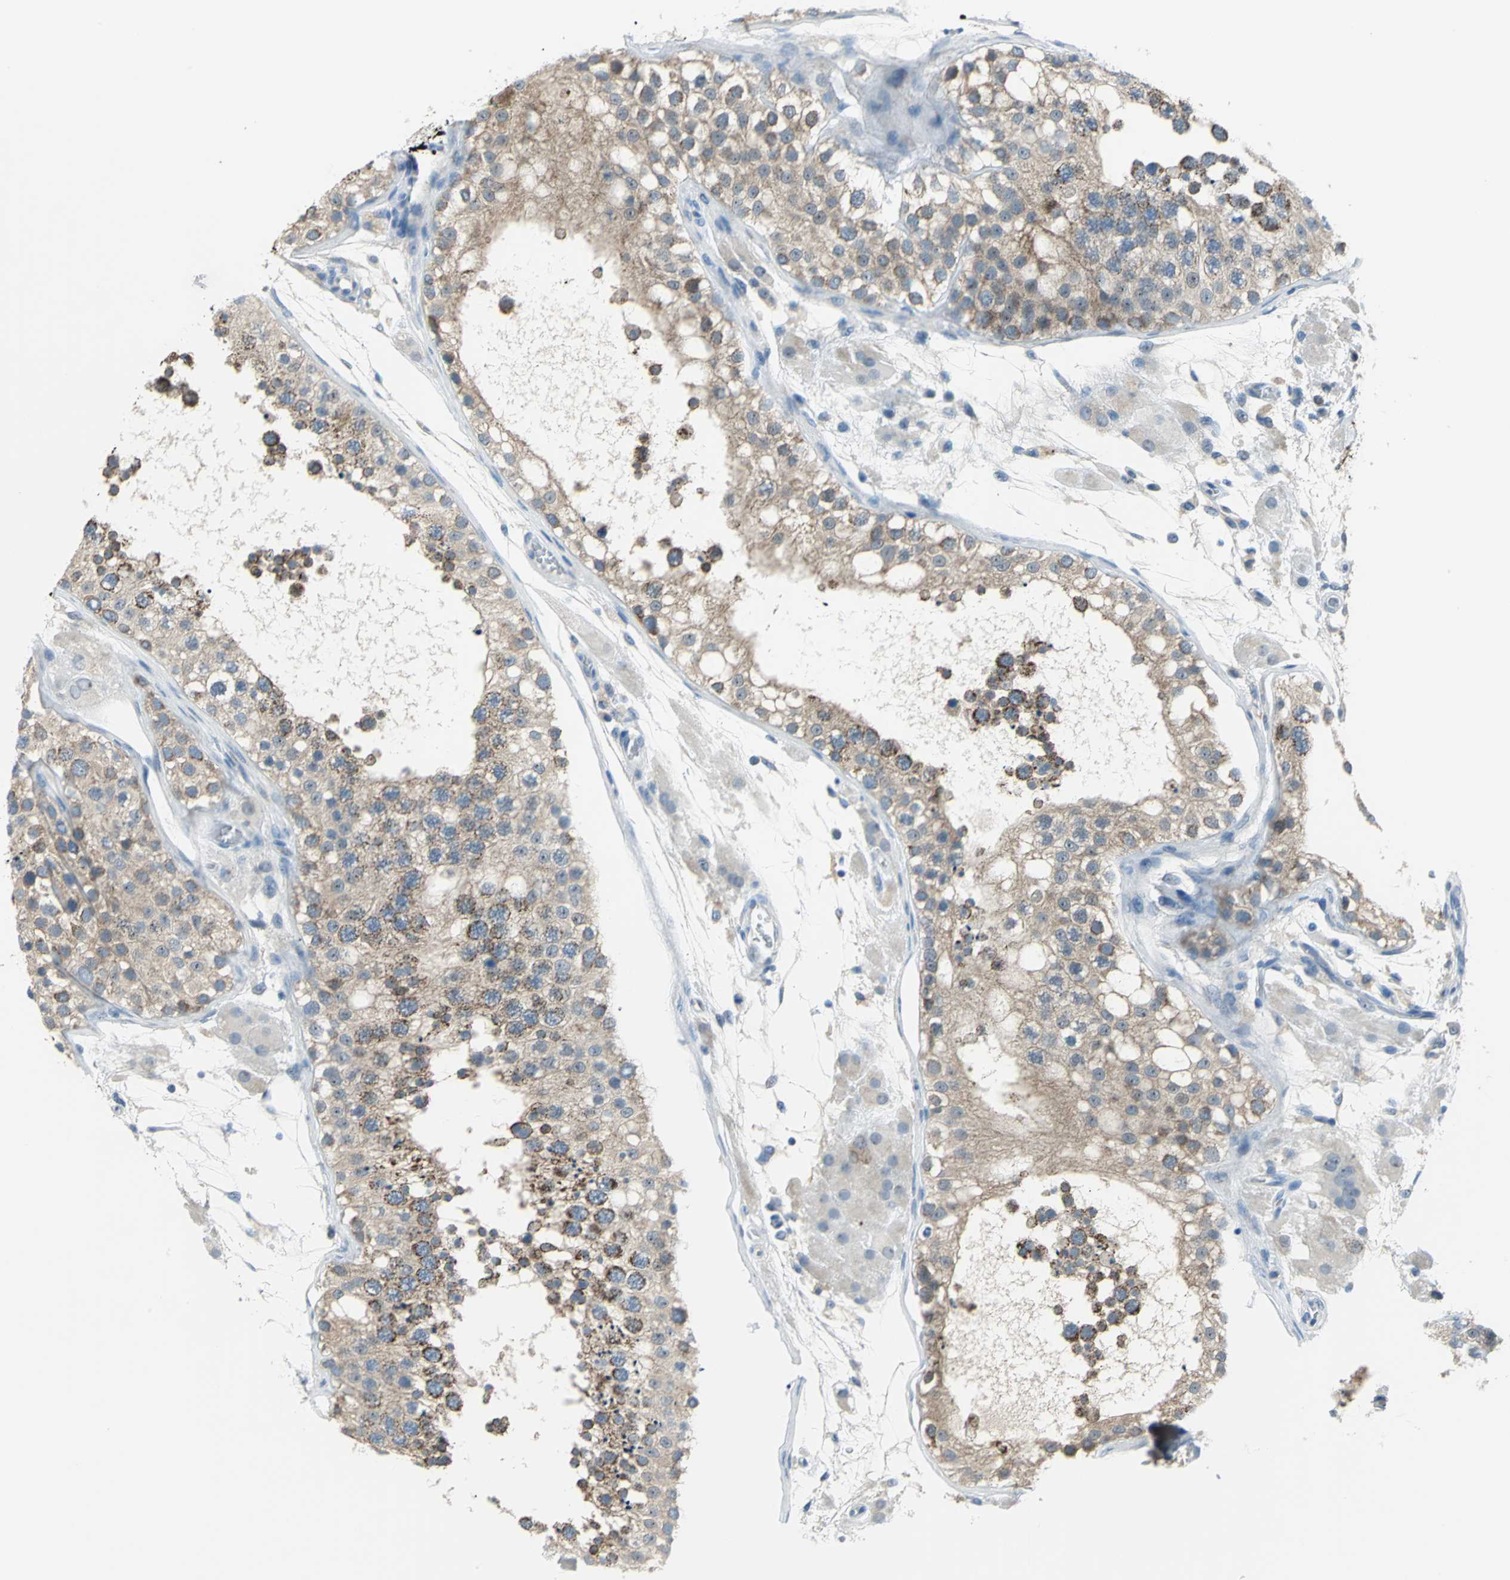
{"staining": {"intensity": "moderate", "quantity": ">75%", "location": "cytoplasmic/membranous"}, "tissue": "testis", "cell_type": "Cells in seminiferous ducts", "image_type": "normal", "snomed": [{"axis": "morphology", "description": "Normal tissue, NOS"}, {"axis": "topography", "description": "Testis"}], "caption": "A brown stain highlights moderate cytoplasmic/membranous positivity of a protein in cells in seminiferous ducts of normal testis.", "gene": "MUC4", "patient": {"sex": "male", "age": 26}}